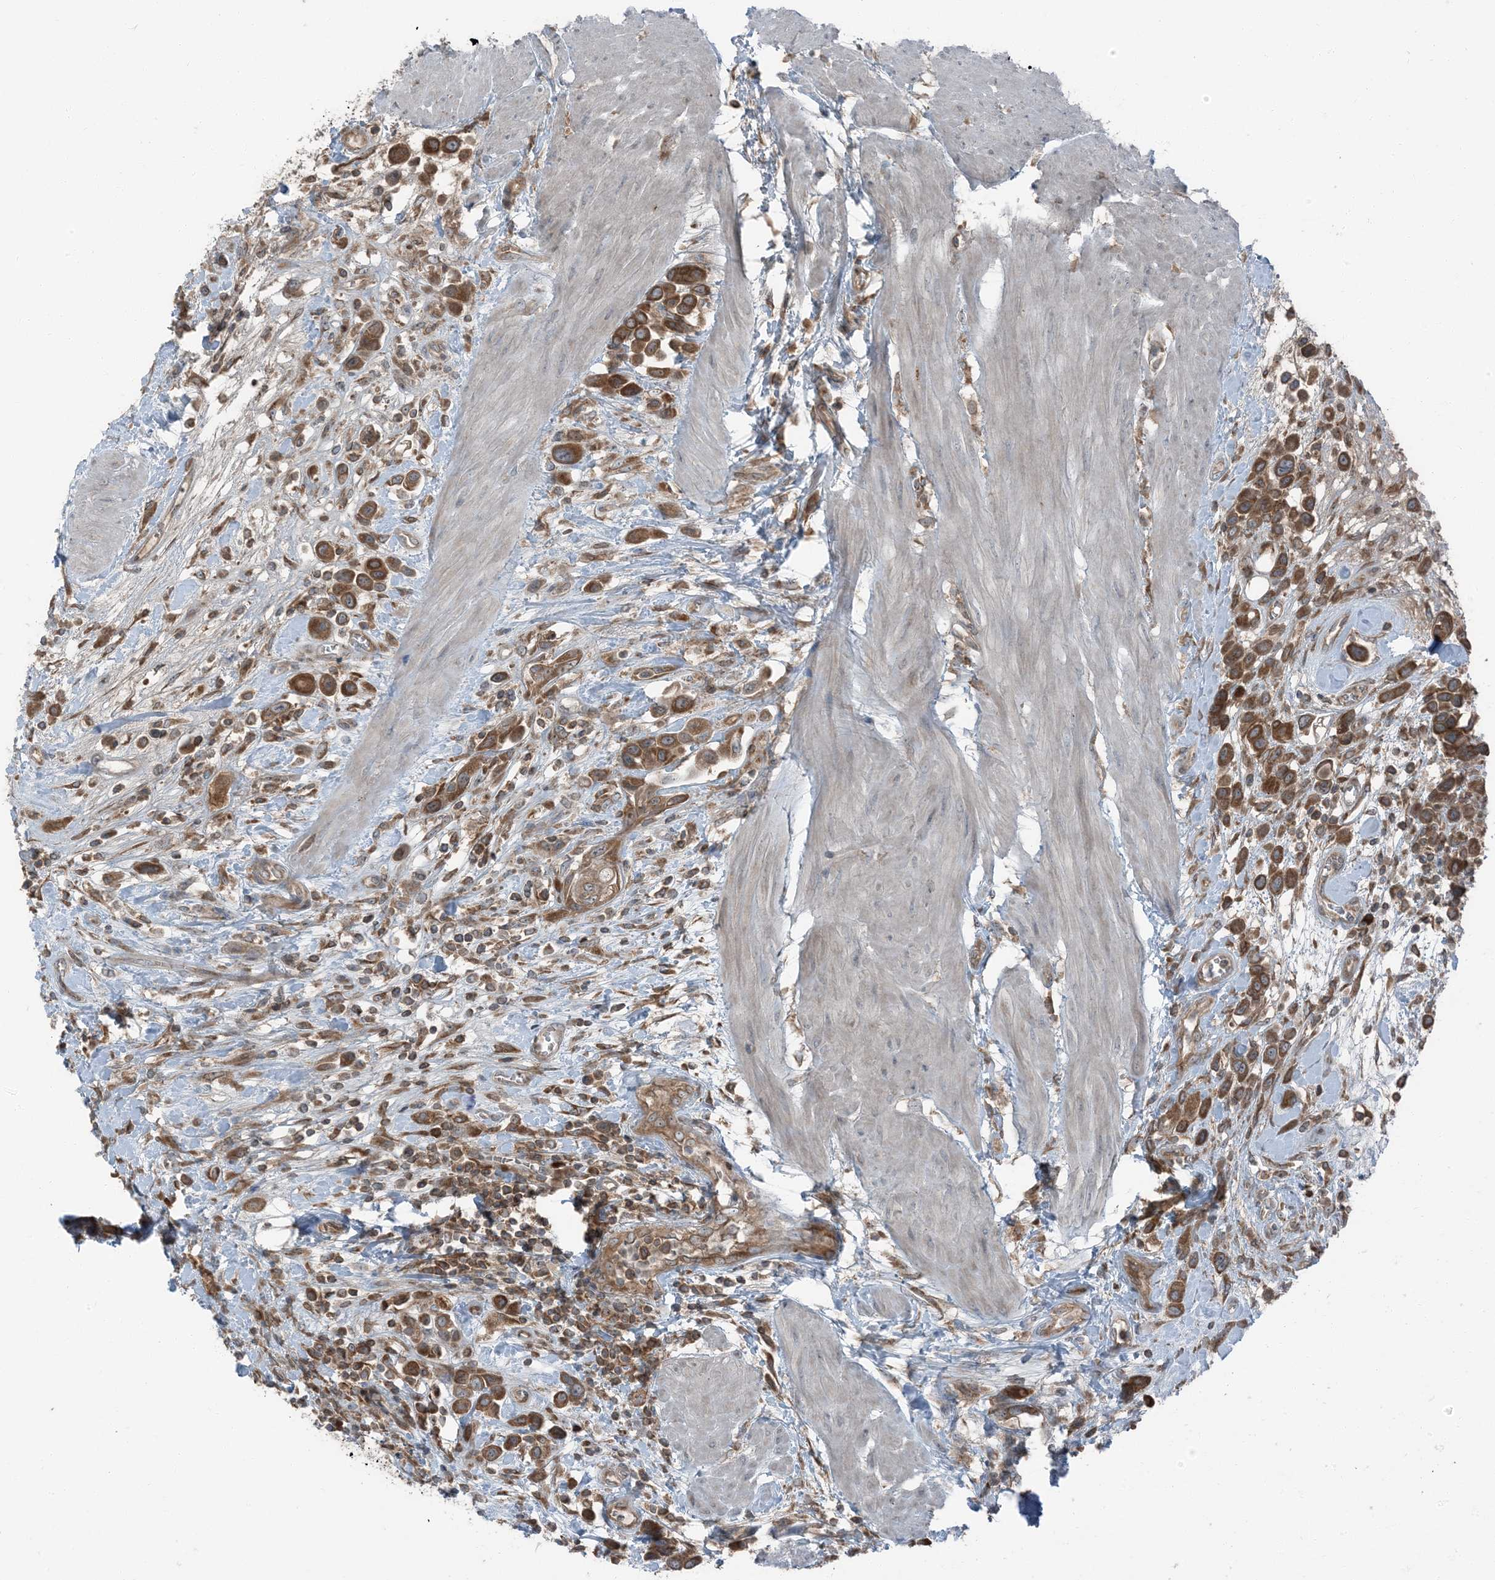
{"staining": {"intensity": "strong", "quantity": ">75%", "location": "cytoplasmic/membranous"}, "tissue": "urothelial cancer", "cell_type": "Tumor cells", "image_type": "cancer", "snomed": [{"axis": "morphology", "description": "Urothelial carcinoma, High grade"}, {"axis": "topography", "description": "Urinary bladder"}], "caption": "The micrograph reveals a brown stain indicating the presence of a protein in the cytoplasmic/membranous of tumor cells in urothelial cancer. (brown staining indicates protein expression, while blue staining denotes nuclei).", "gene": "RAB3GAP1", "patient": {"sex": "male", "age": 50}}